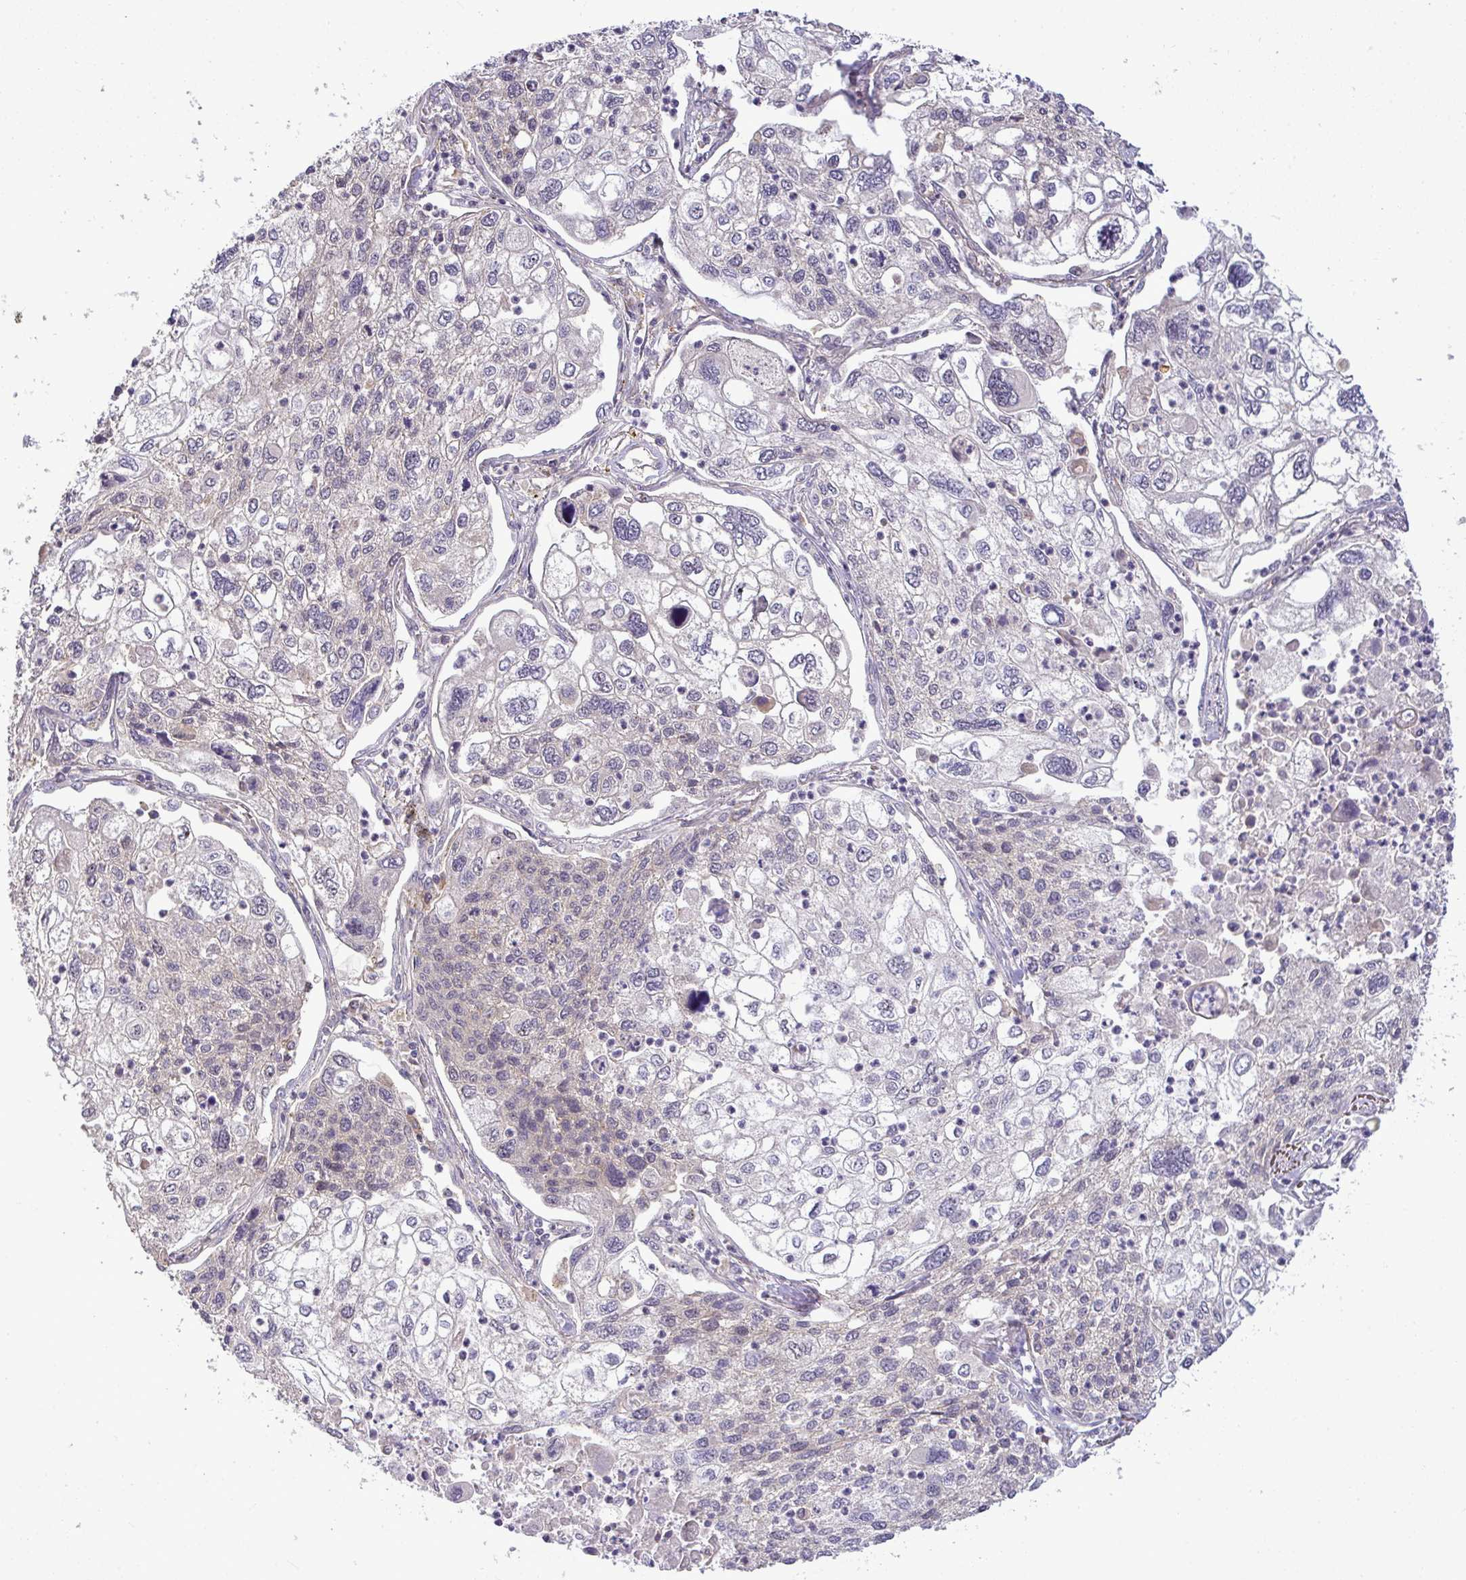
{"staining": {"intensity": "negative", "quantity": "none", "location": "none"}, "tissue": "lung cancer", "cell_type": "Tumor cells", "image_type": "cancer", "snomed": [{"axis": "morphology", "description": "Squamous cell carcinoma, NOS"}, {"axis": "topography", "description": "Lung"}], "caption": "A high-resolution image shows immunohistochemistry (IHC) staining of squamous cell carcinoma (lung), which shows no significant expression in tumor cells.", "gene": "SLC9A6", "patient": {"sex": "male", "age": 74}}